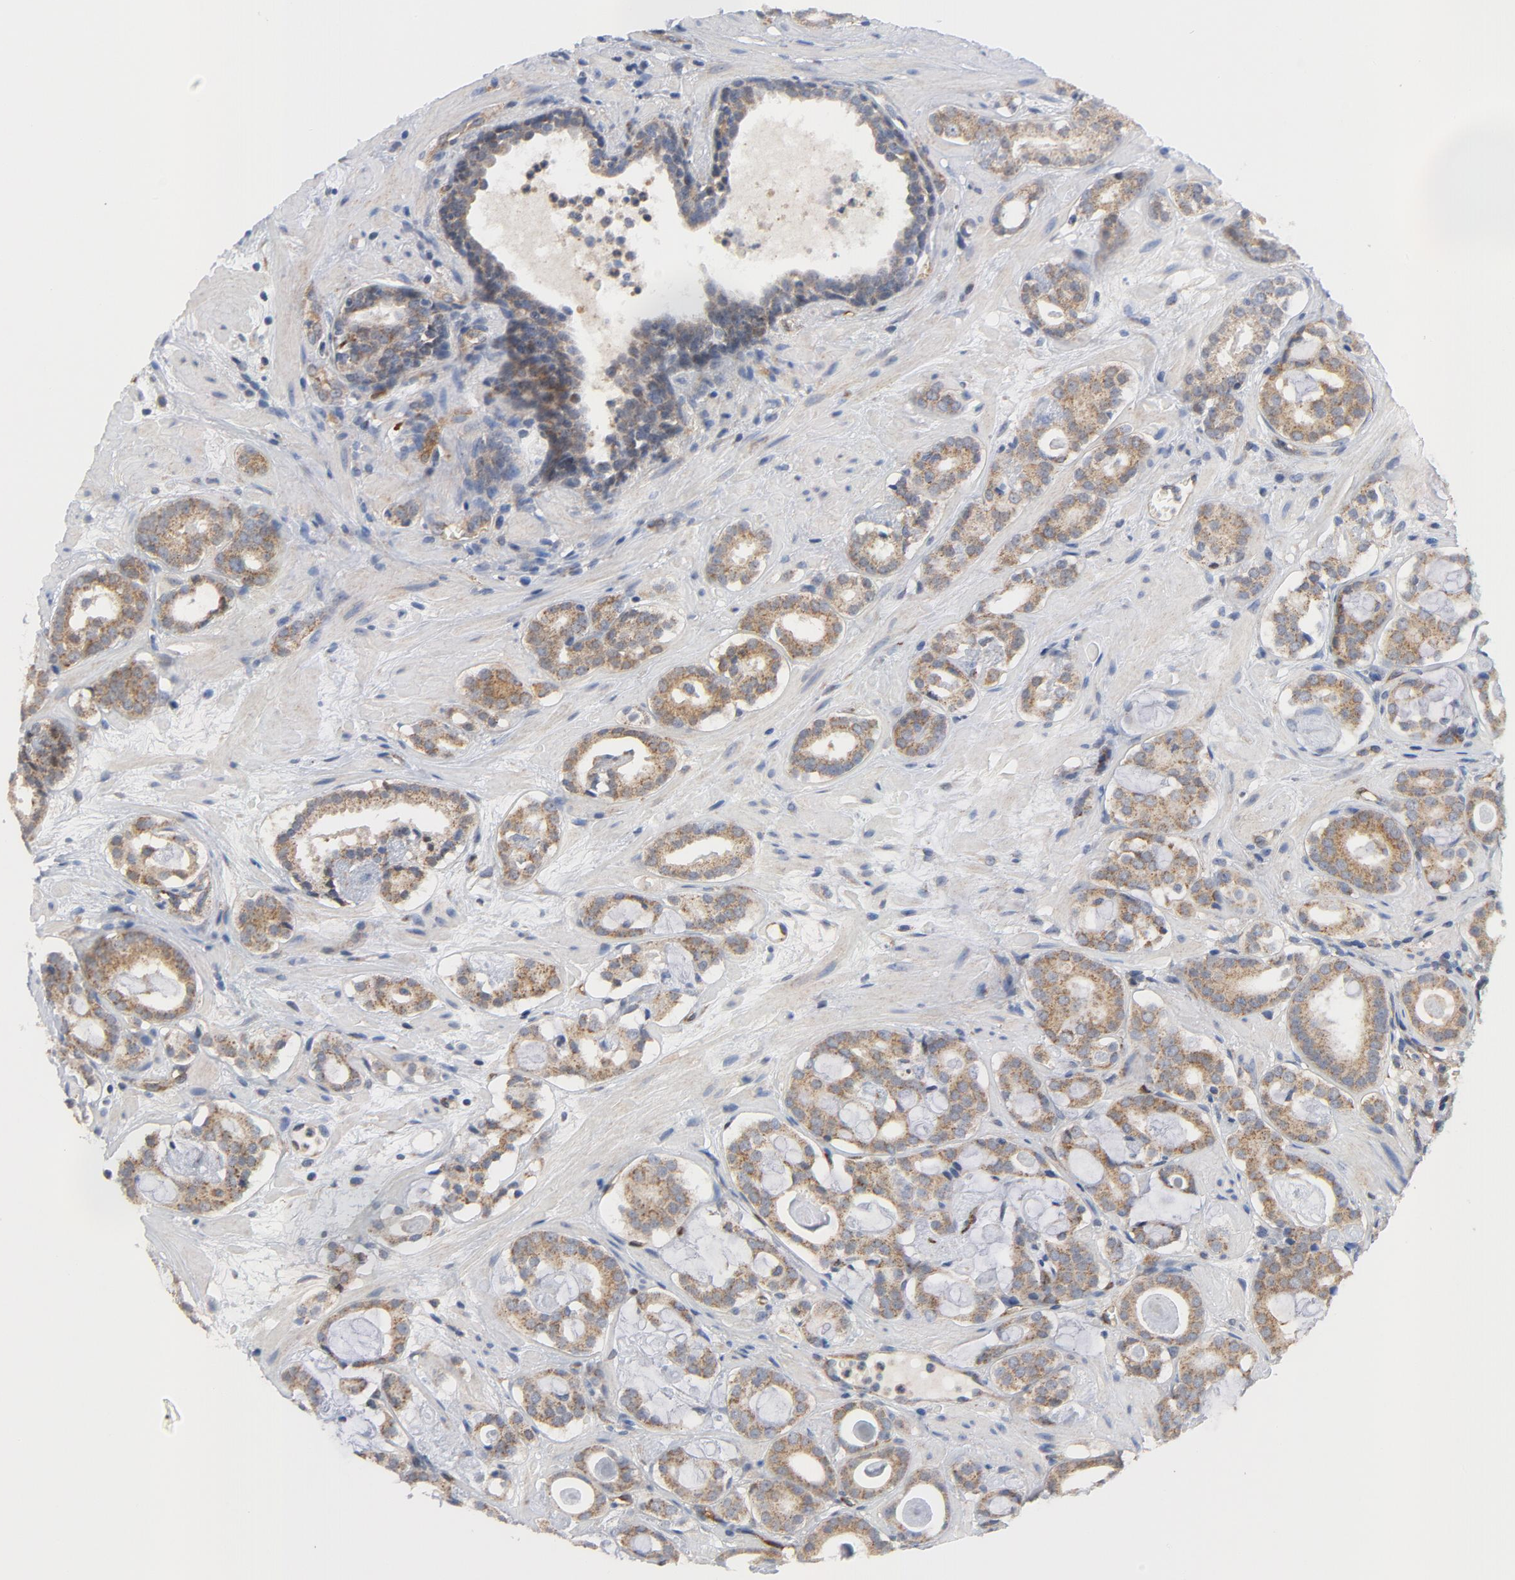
{"staining": {"intensity": "moderate", "quantity": ">75%", "location": "cytoplasmic/membranous"}, "tissue": "prostate cancer", "cell_type": "Tumor cells", "image_type": "cancer", "snomed": [{"axis": "morphology", "description": "Adenocarcinoma, Low grade"}, {"axis": "topography", "description": "Prostate"}], "caption": "A photomicrograph showing moderate cytoplasmic/membranous staining in about >75% of tumor cells in prostate cancer (low-grade adenocarcinoma), as visualized by brown immunohistochemical staining.", "gene": "RAPGEF4", "patient": {"sex": "male", "age": 57}}